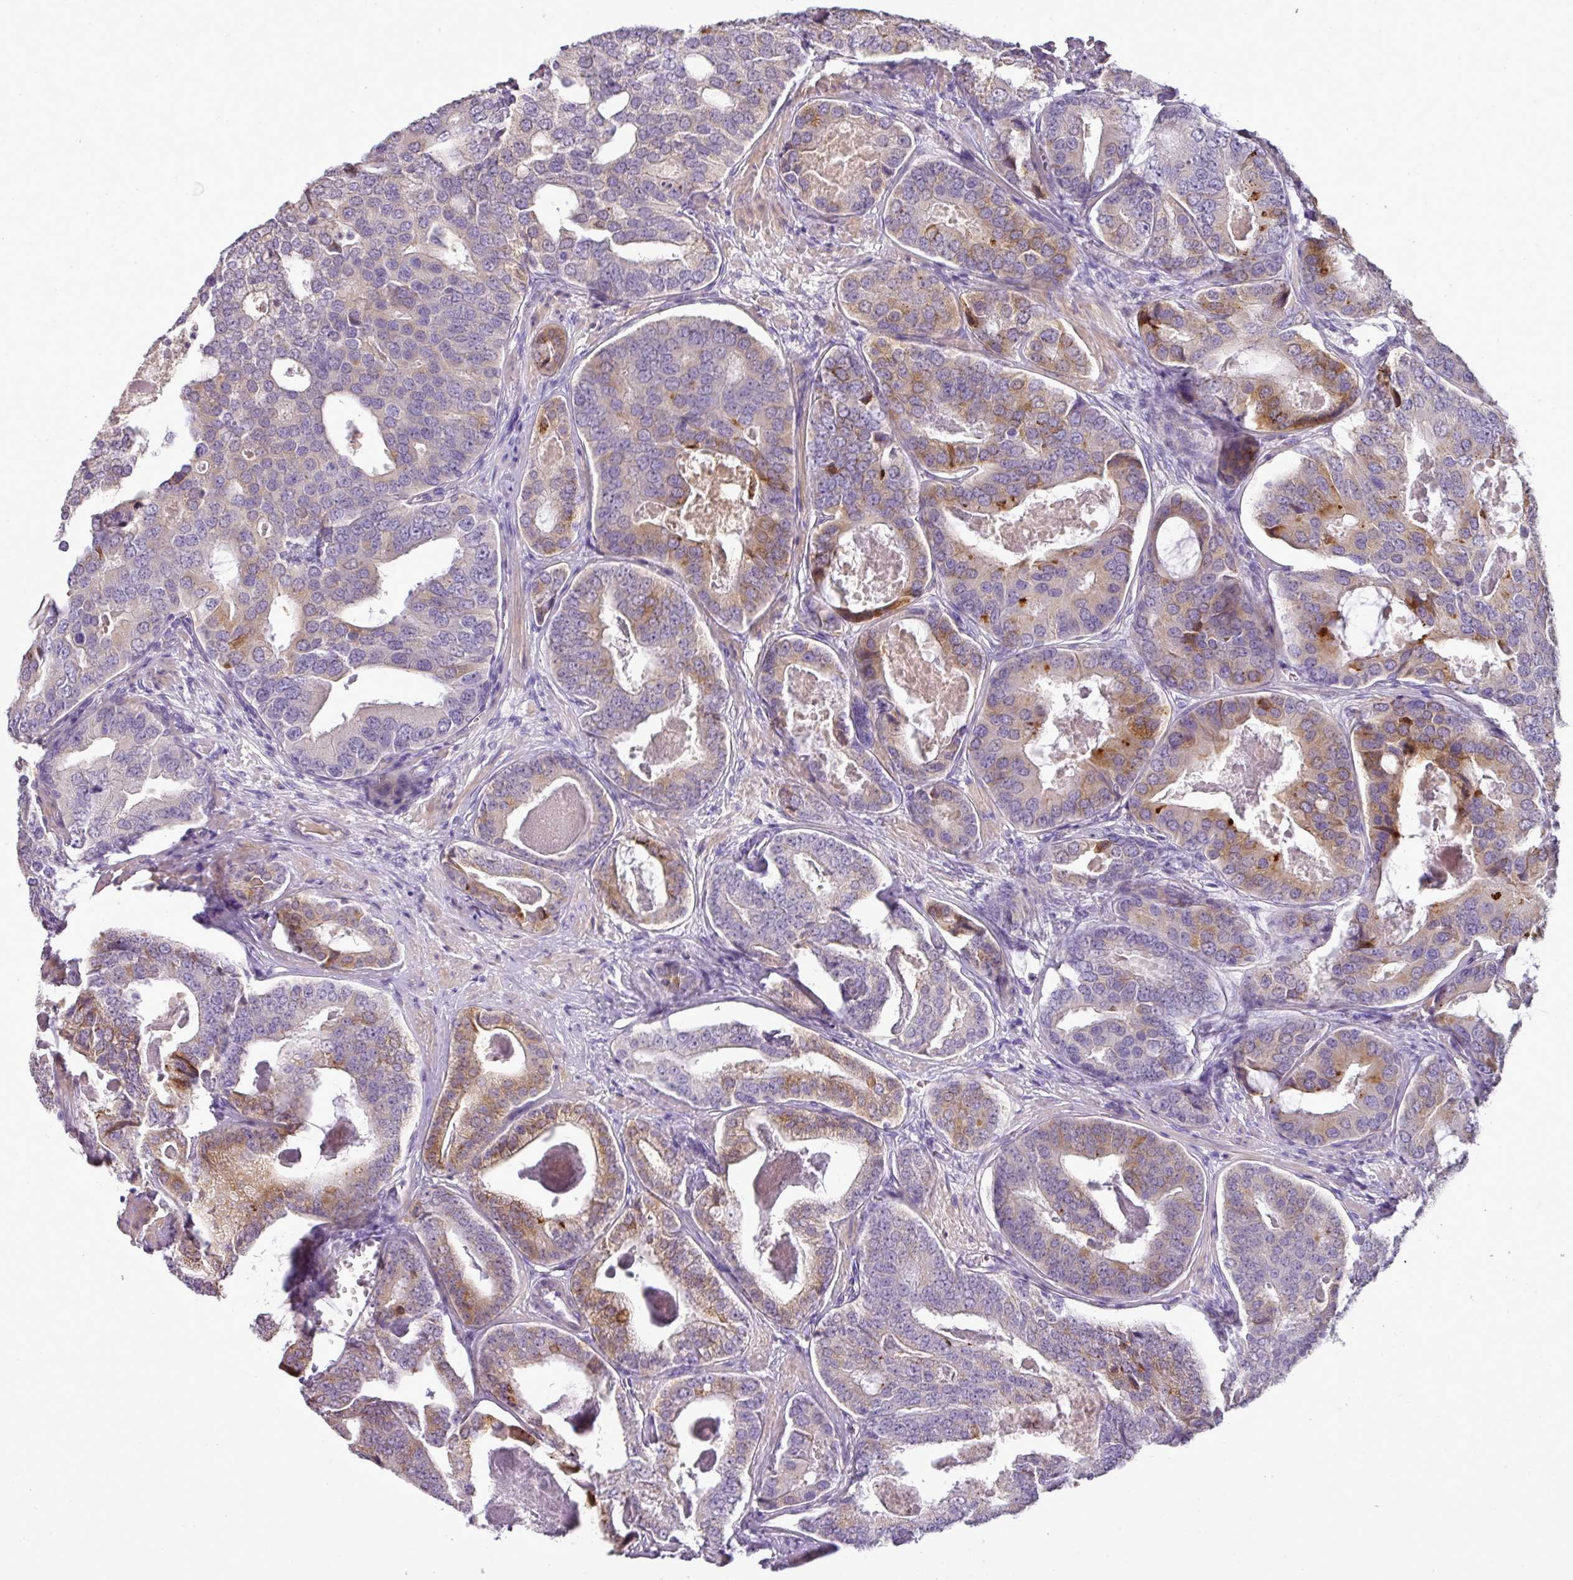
{"staining": {"intensity": "moderate", "quantity": "25%-75%", "location": "cytoplasmic/membranous"}, "tissue": "prostate cancer", "cell_type": "Tumor cells", "image_type": "cancer", "snomed": [{"axis": "morphology", "description": "Adenocarcinoma, High grade"}, {"axis": "topography", "description": "Prostate"}], "caption": "A brown stain highlights moderate cytoplasmic/membranous expression of a protein in human prostate cancer tumor cells. The staining is performed using DAB brown chromogen to label protein expression. The nuclei are counter-stained blue using hematoxylin.", "gene": "BRINP2", "patient": {"sex": "male", "age": 71}}